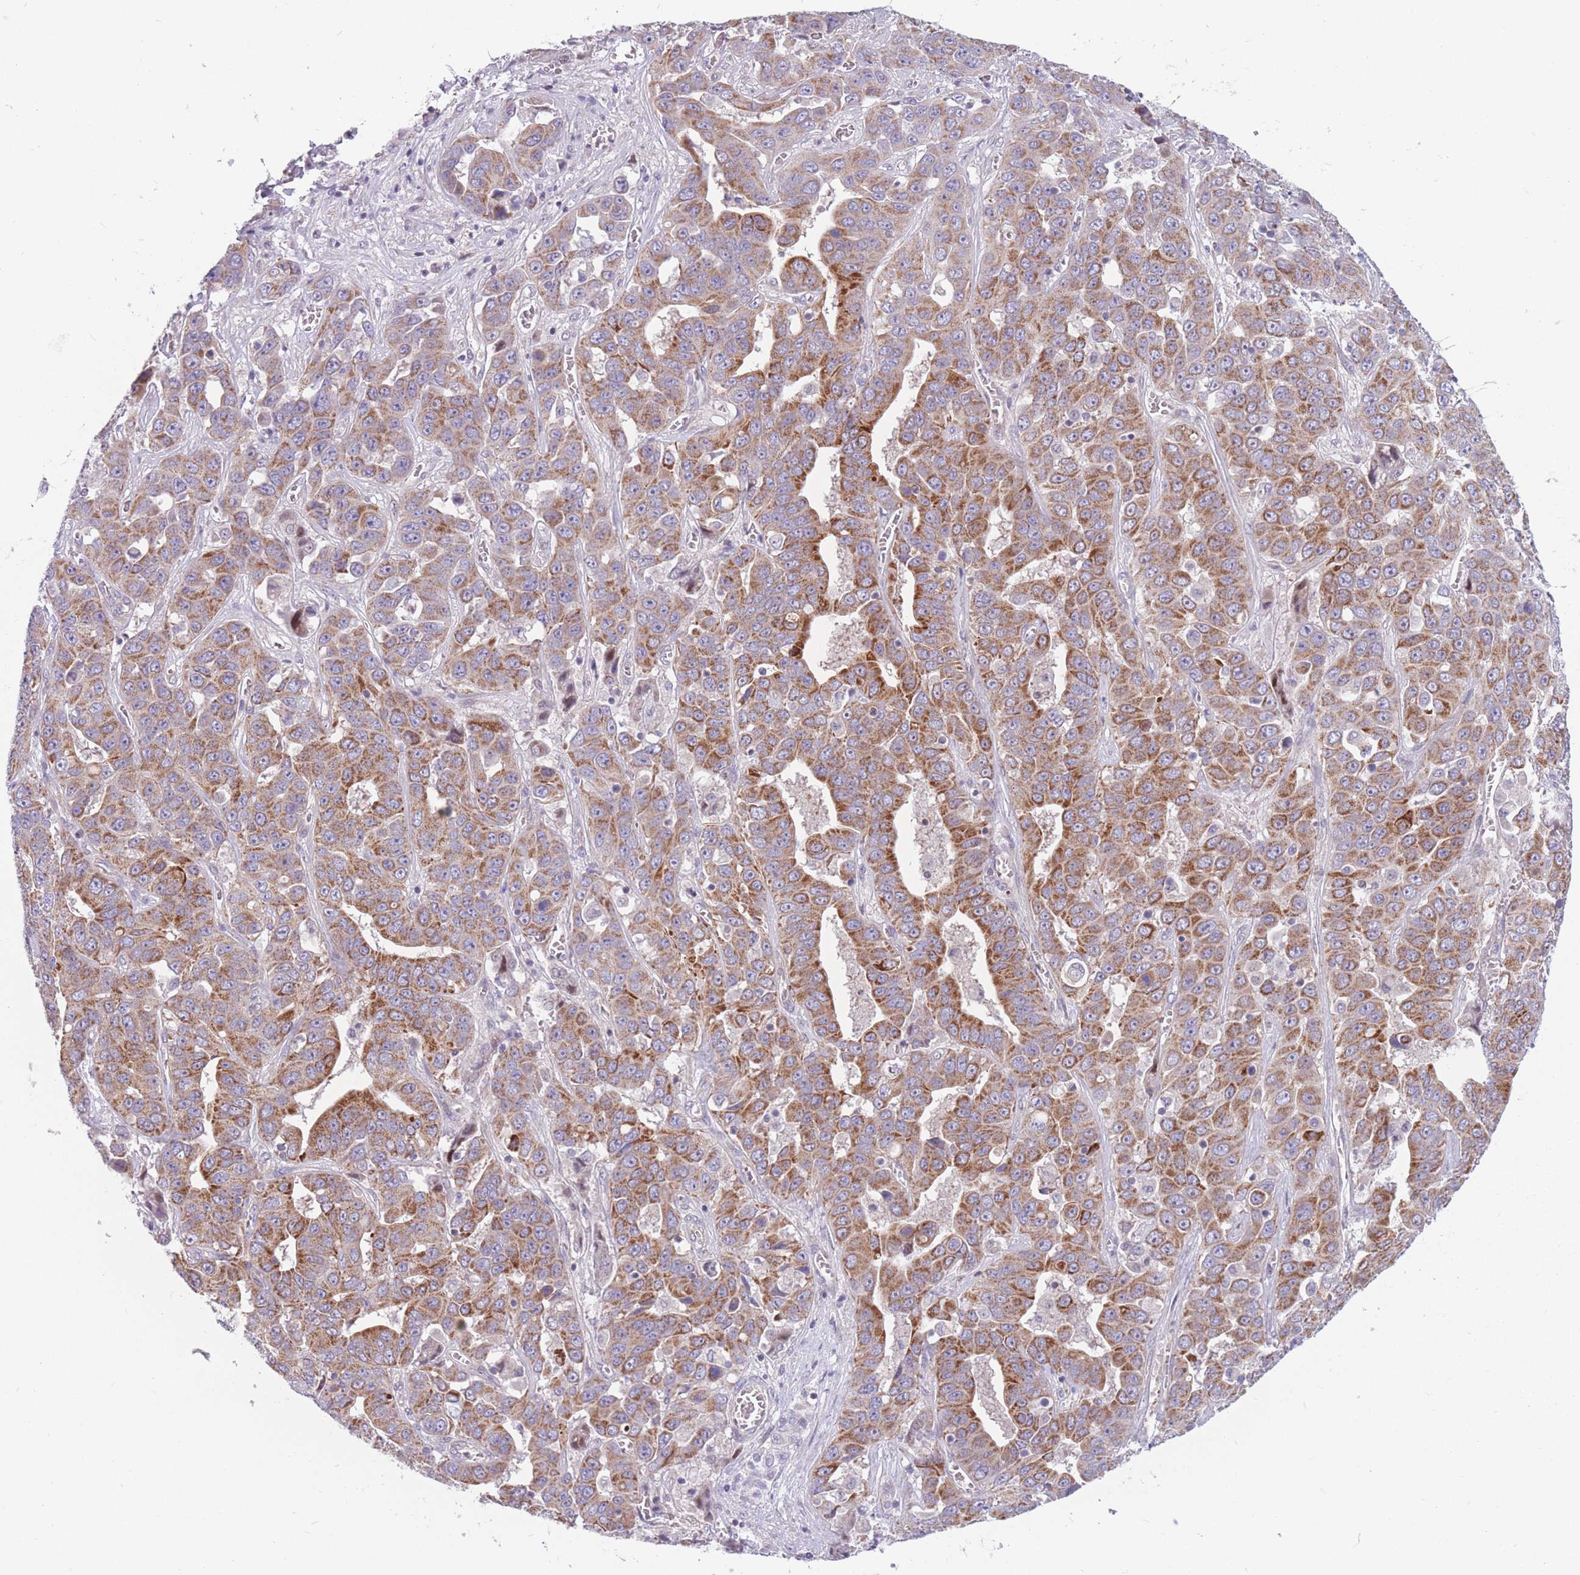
{"staining": {"intensity": "strong", "quantity": ">75%", "location": "cytoplasmic/membranous"}, "tissue": "liver cancer", "cell_type": "Tumor cells", "image_type": "cancer", "snomed": [{"axis": "morphology", "description": "Cholangiocarcinoma"}, {"axis": "topography", "description": "Liver"}], "caption": "This is a photomicrograph of immunohistochemistry (IHC) staining of liver cancer, which shows strong positivity in the cytoplasmic/membranous of tumor cells.", "gene": "PDE4A", "patient": {"sex": "female", "age": 52}}